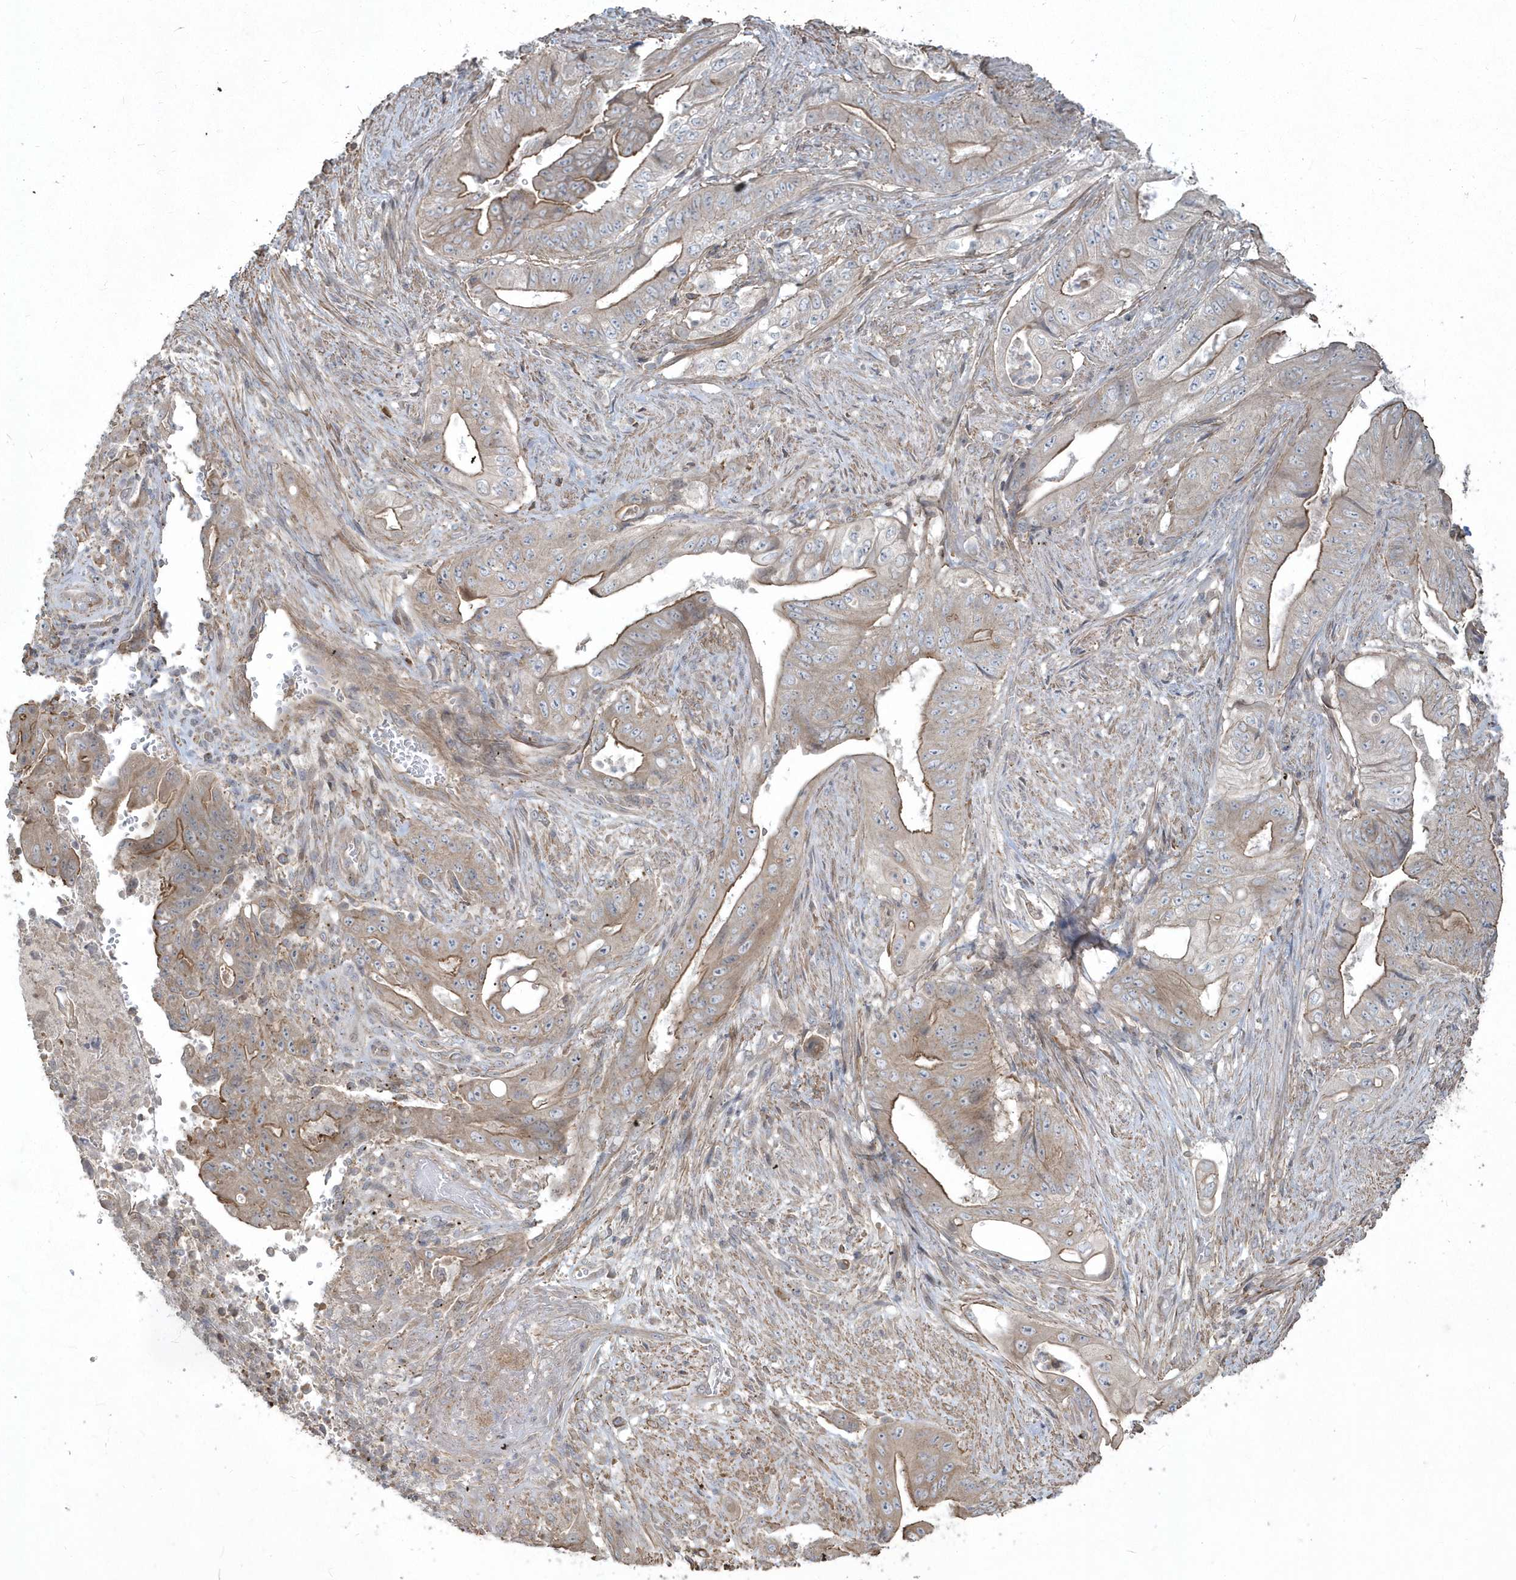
{"staining": {"intensity": "weak", "quantity": "25%-75%", "location": "cytoplasmic/membranous"}, "tissue": "stomach cancer", "cell_type": "Tumor cells", "image_type": "cancer", "snomed": [{"axis": "morphology", "description": "Adenocarcinoma, NOS"}, {"axis": "topography", "description": "Stomach"}], "caption": "Stomach cancer (adenocarcinoma) was stained to show a protein in brown. There is low levels of weak cytoplasmic/membranous expression in approximately 25%-75% of tumor cells.", "gene": "ARMC8", "patient": {"sex": "female", "age": 73}}